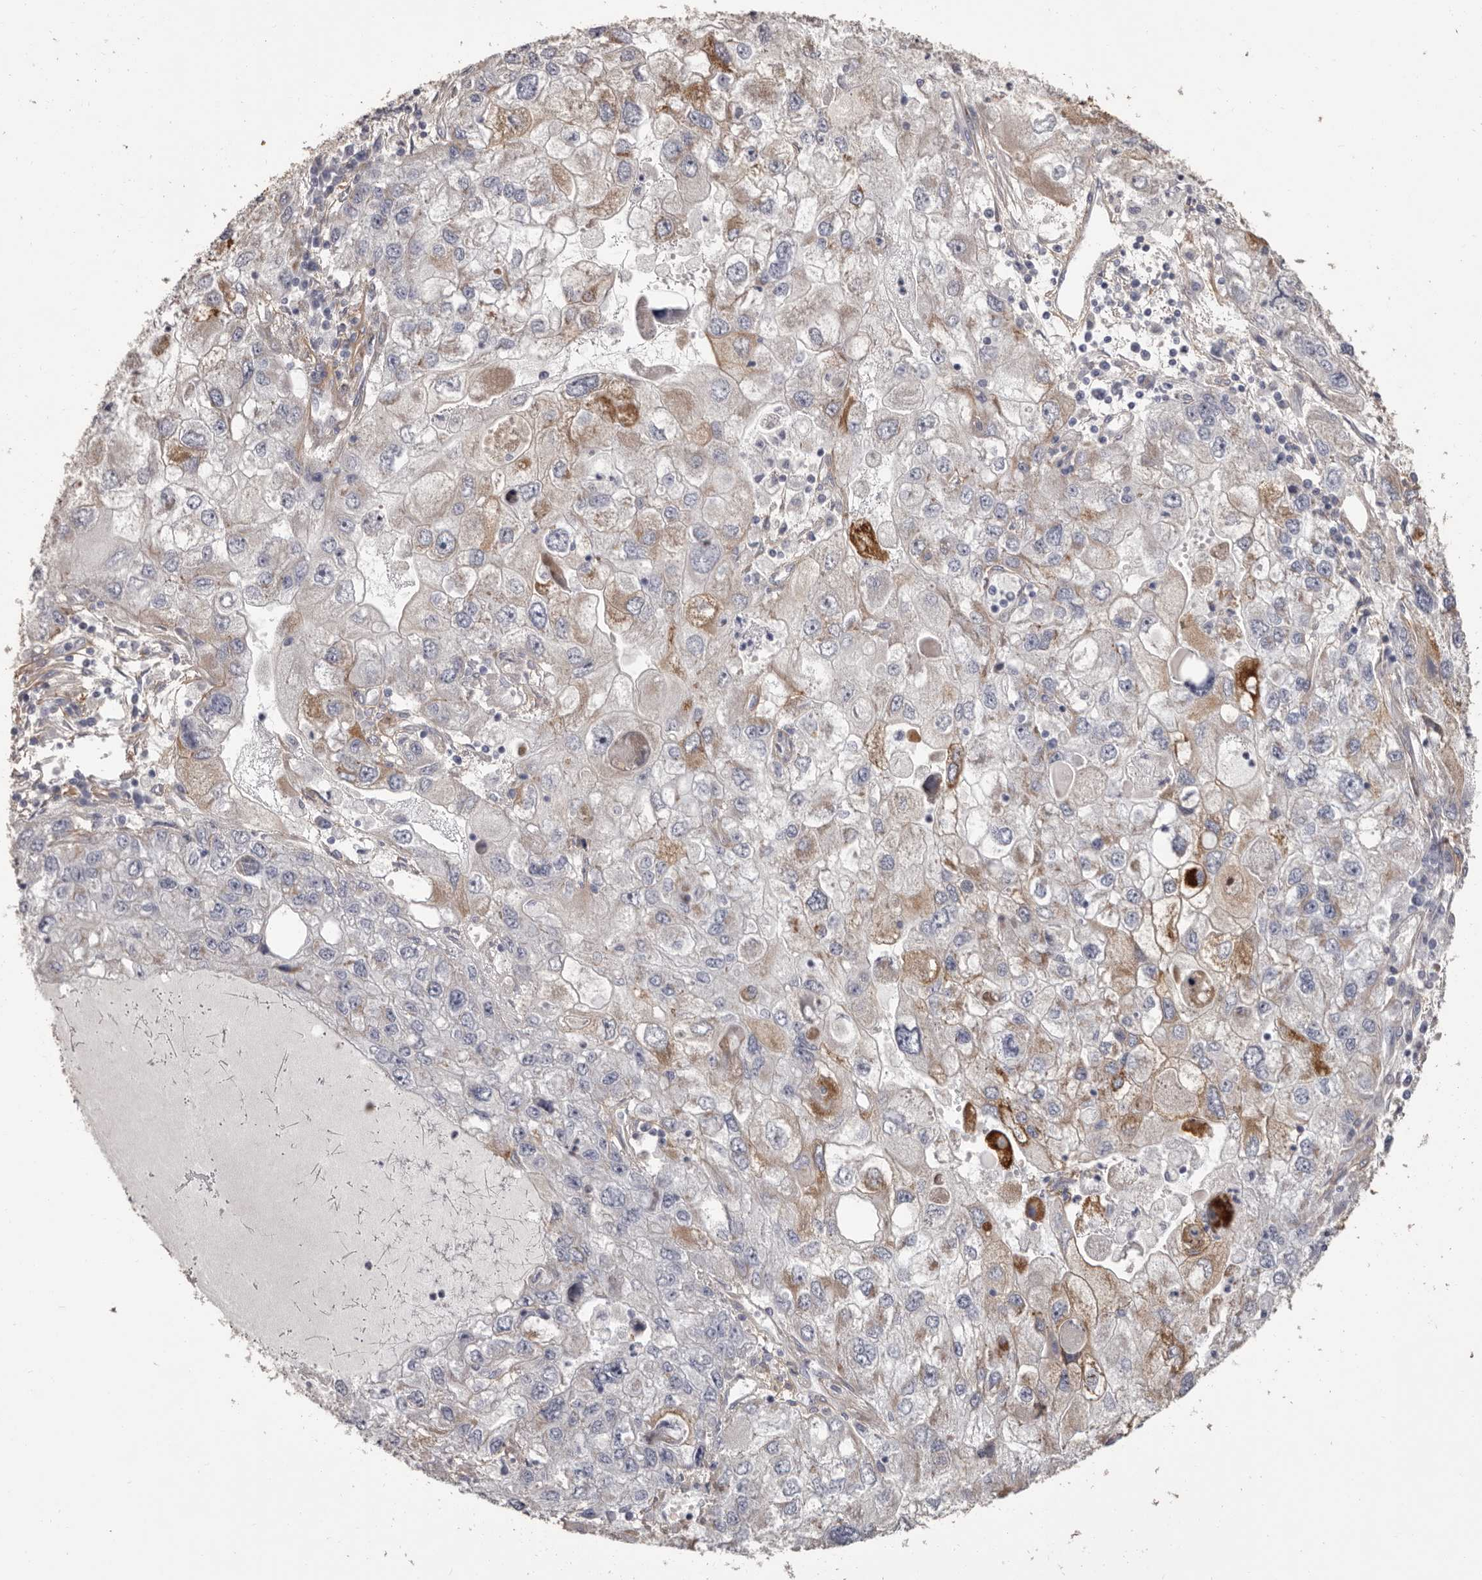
{"staining": {"intensity": "moderate", "quantity": "<25%", "location": "cytoplasmic/membranous"}, "tissue": "endometrial cancer", "cell_type": "Tumor cells", "image_type": "cancer", "snomed": [{"axis": "morphology", "description": "Adenocarcinoma, NOS"}, {"axis": "topography", "description": "Endometrium"}], "caption": "Endometrial adenocarcinoma stained with IHC displays moderate cytoplasmic/membranous expression in about <25% of tumor cells.", "gene": "COL6A1", "patient": {"sex": "female", "age": 49}}